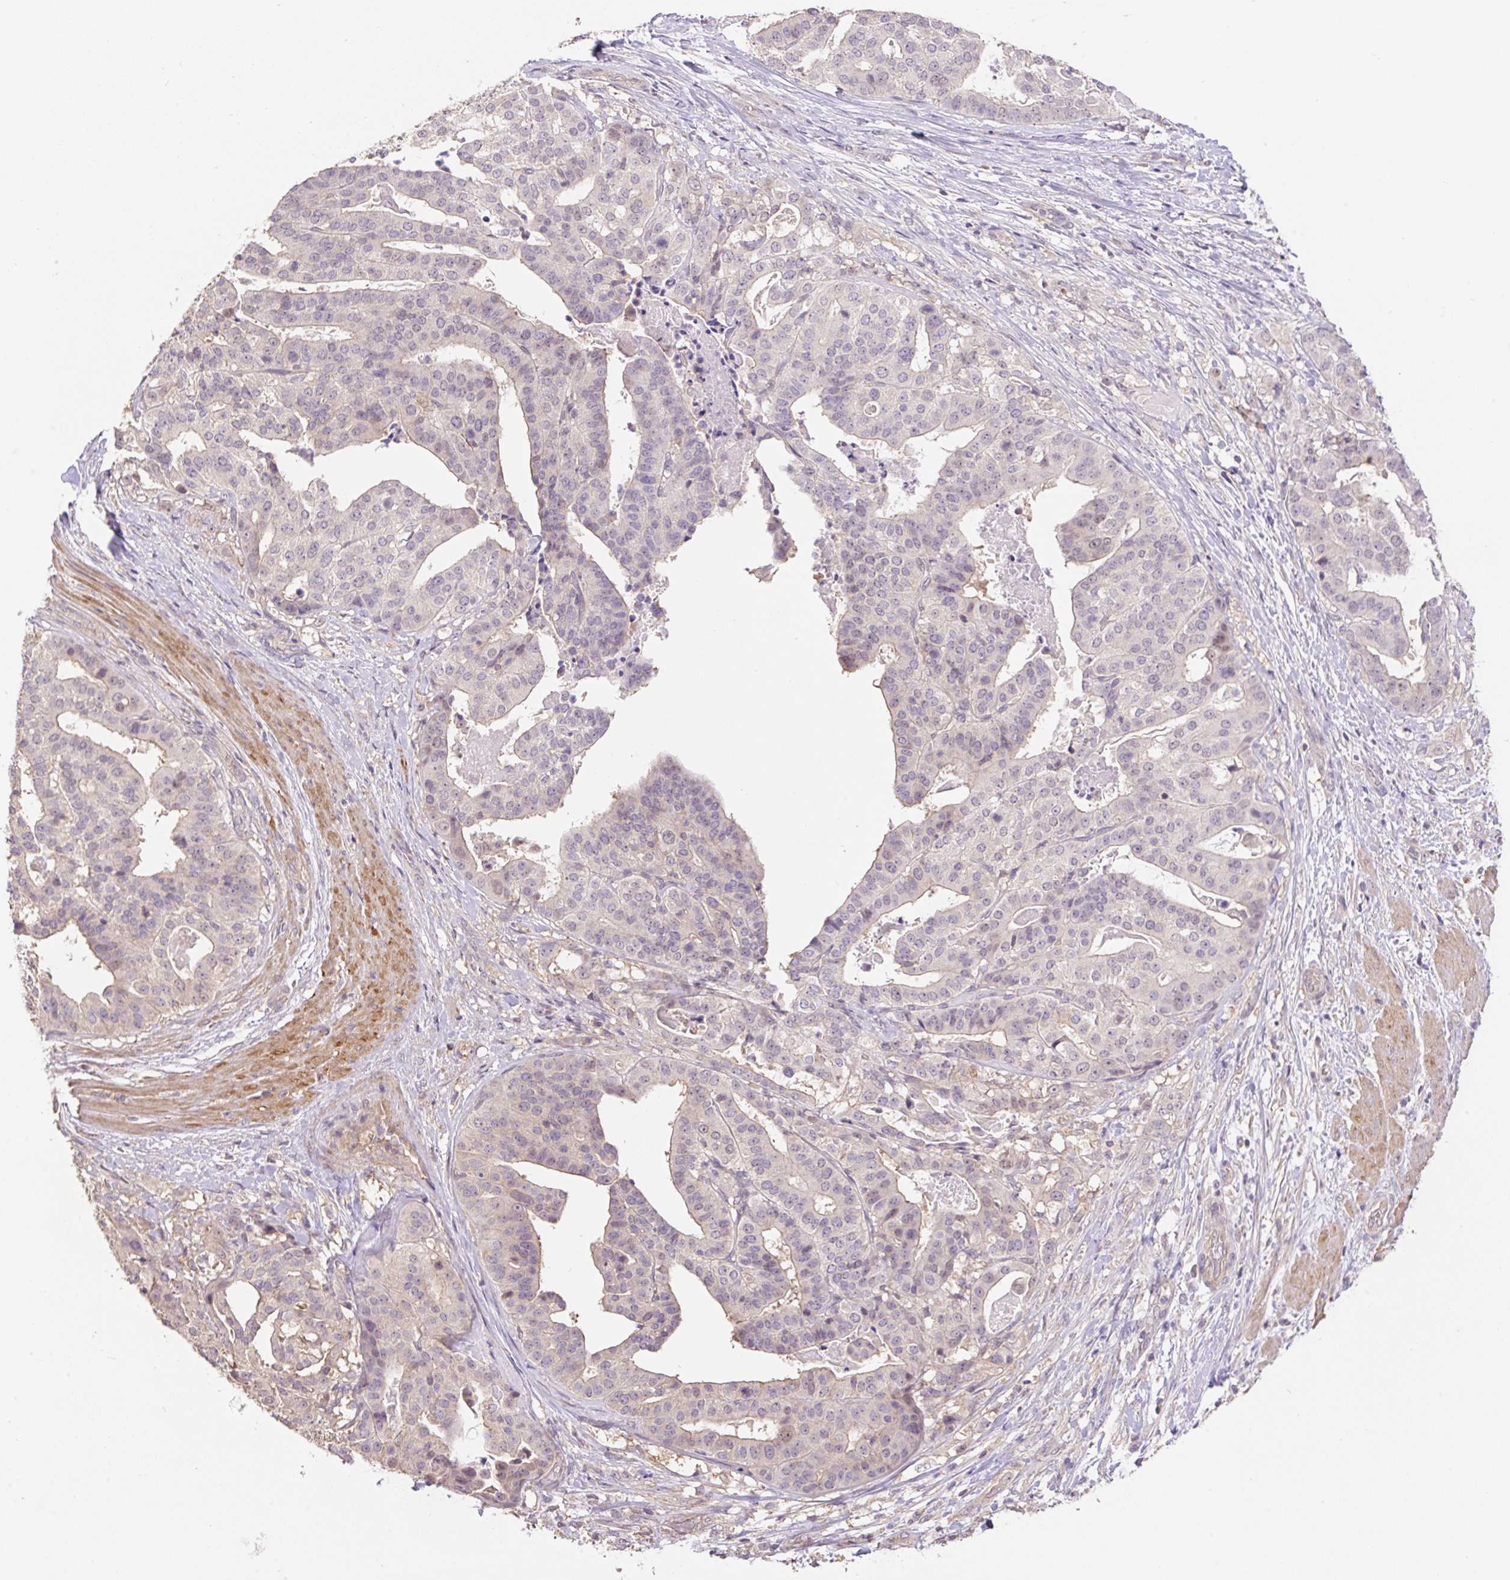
{"staining": {"intensity": "negative", "quantity": "none", "location": "none"}, "tissue": "stomach cancer", "cell_type": "Tumor cells", "image_type": "cancer", "snomed": [{"axis": "morphology", "description": "Adenocarcinoma, NOS"}, {"axis": "topography", "description": "Stomach"}], "caption": "High magnification brightfield microscopy of stomach cancer (adenocarcinoma) stained with DAB (brown) and counterstained with hematoxylin (blue): tumor cells show no significant positivity. The staining is performed using DAB (3,3'-diaminobenzidine) brown chromogen with nuclei counter-stained in using hematoxylin.", "gene": "COX8A", "patient": {"sex": "male", "age": 48}}